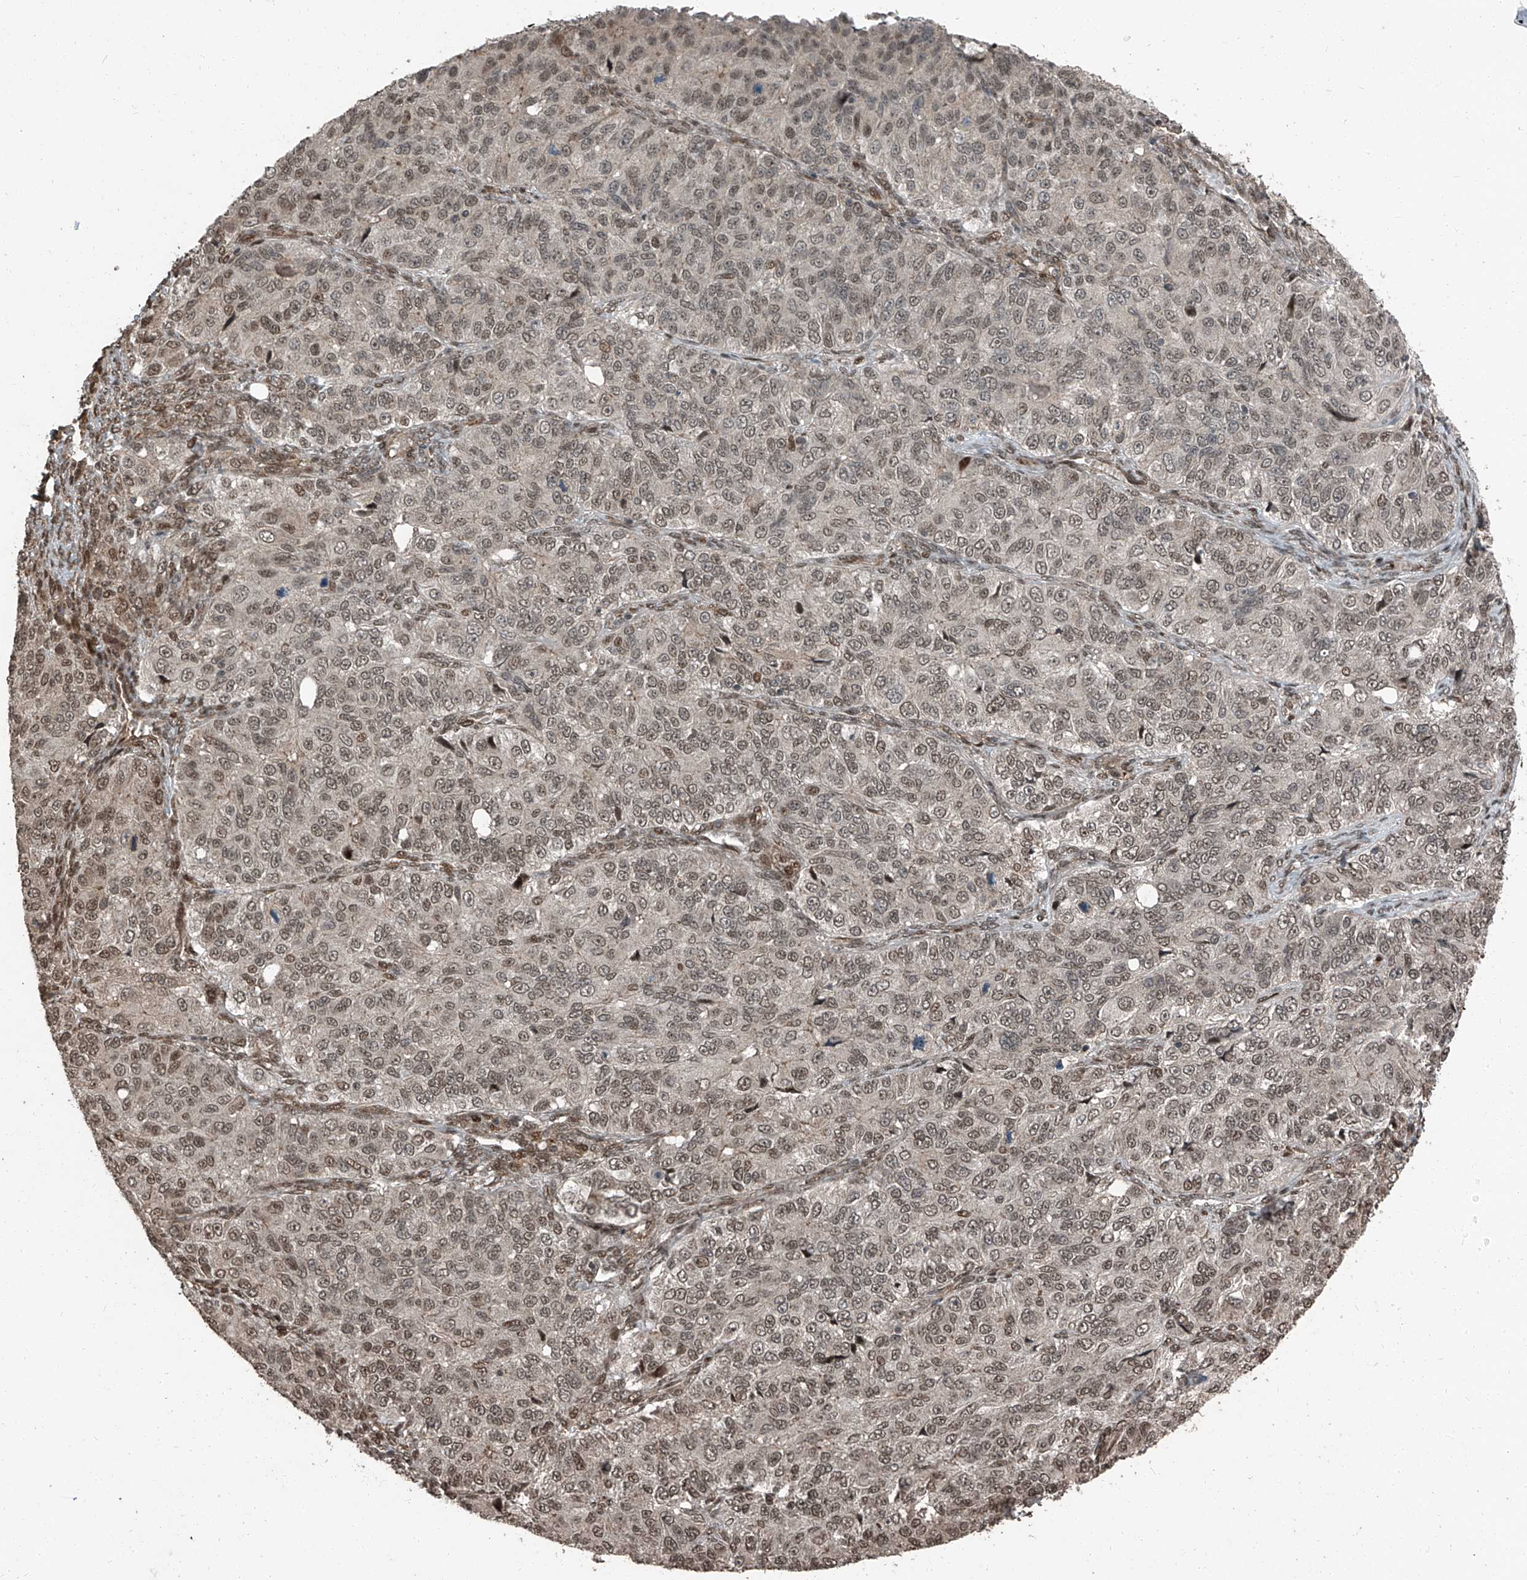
{"staining": {"intensity": "weak", "quantity": "25%-75%", "location": "nuclear"}, "tissue": "ovarian cancer", "cell_type": "Tumor cells", "image_type": "cancer", "snomed": [{"axis": "morphology", "description": "Carcinoma, endometroid"}, {"axis": "topography", "description": "Ovary"}], "caption": "Ovarian cancer tissue reveals weak nuclear positivity in approximately 25%-75% of tumor cells", "gene": "ZNF570", "patient": {"sex": "female", "age": 51}}